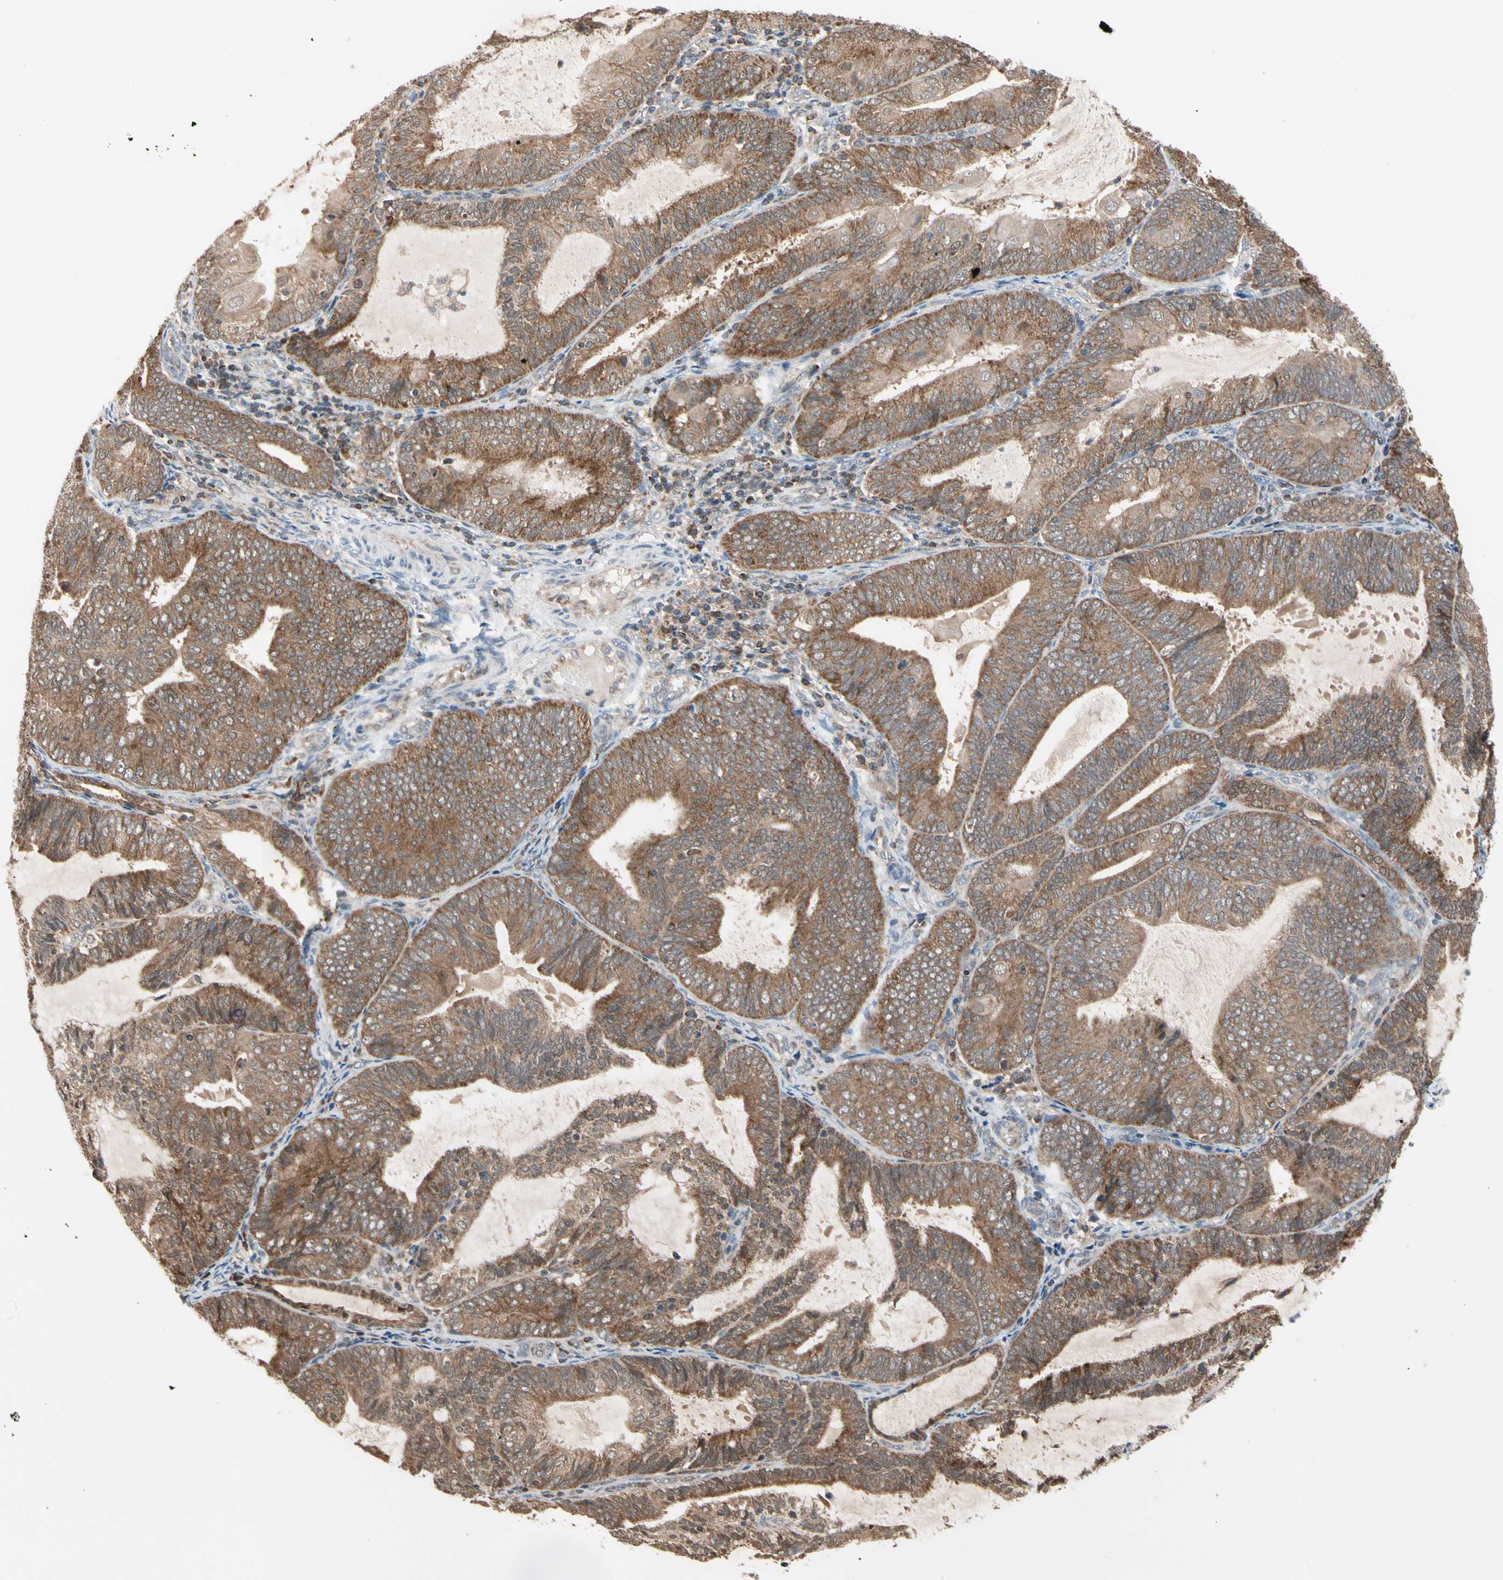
{"staining": {"intensity": "moderate", "quantity": ">75%", "location": "cytoplasmic/membranous"}, "tissue": "endometrial cancer", "cell_type": "Tumor cells", "image_type": "cancer", "snomed": [{"axis": "morphology", "description": "Adenocarcinoma, NOS"}, {"axis": "topography", "description": "Endometrium"}], "caption": "Immunohistochemistry (IHC) micrograph of neoplastic tissue: human adenocarcinoma (endometrial) stained using immunohistochemistry reveals medium levels of moderate protein expression localized specifically in the cytoplasmic/membranous of tumor cells, appearing as a cytoplasmic/membranous brown color.", "gene": "MTHFS", "patient": {"sex": "female", "age": 81}}